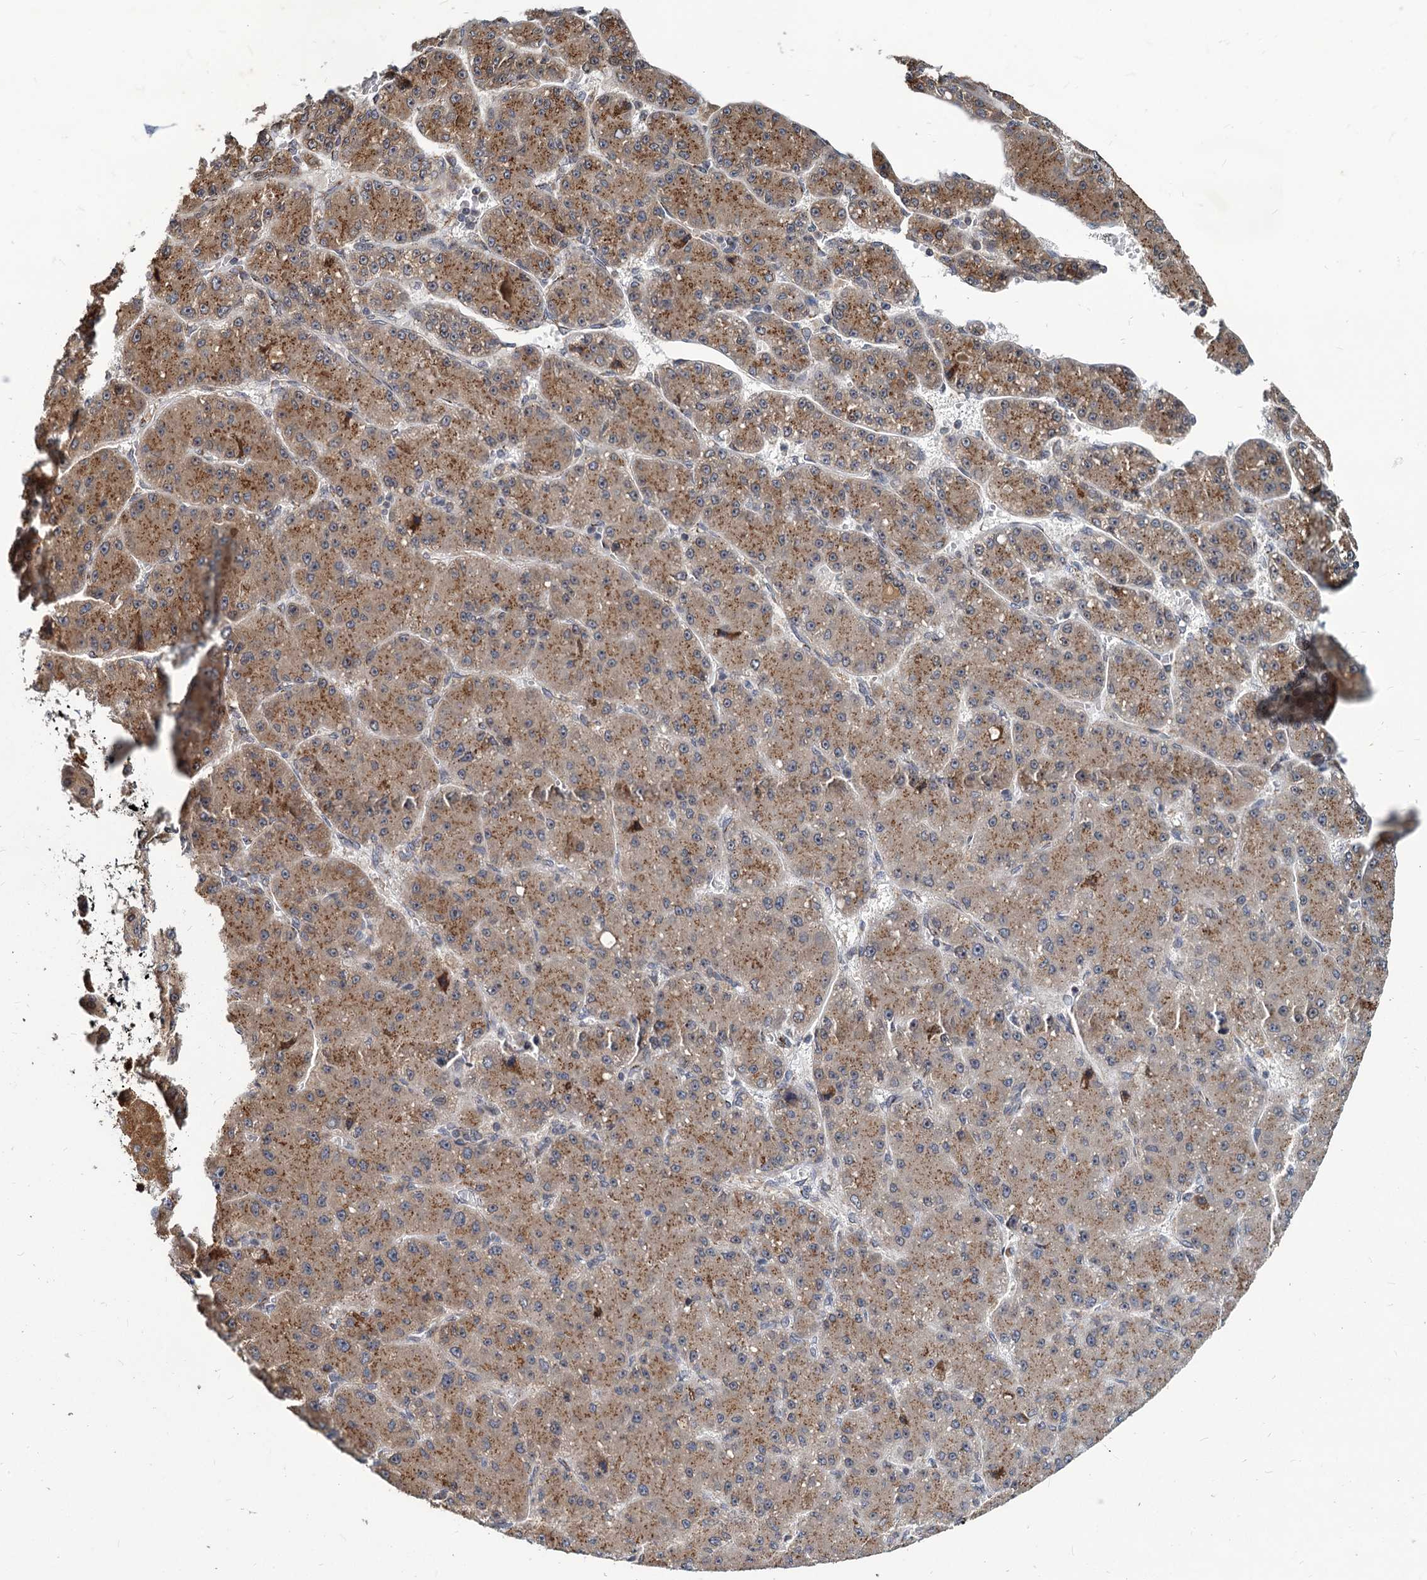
{"staining": {"intensity": "moderate", "quantity": ">75%", "location": "cytoplasmic/membranous"}, "tissue": "liver cancer", "cell_type": "Tumor cells", "image_type": "cancer", "snomed": [{"axis": "morphology", "description": "Carcinoma, Hepatocellular, NOS"}, {"axis": "topography", "description": "Liver"}], "caption": "Protein analysis of hepatocellular carcinoma (liver) tissue shows moderate cytoplasmic/membranous positivity in about >75% of tumor cells.", "gene": "SAAL1", "patient": {"sex": "male", "age": 67}}